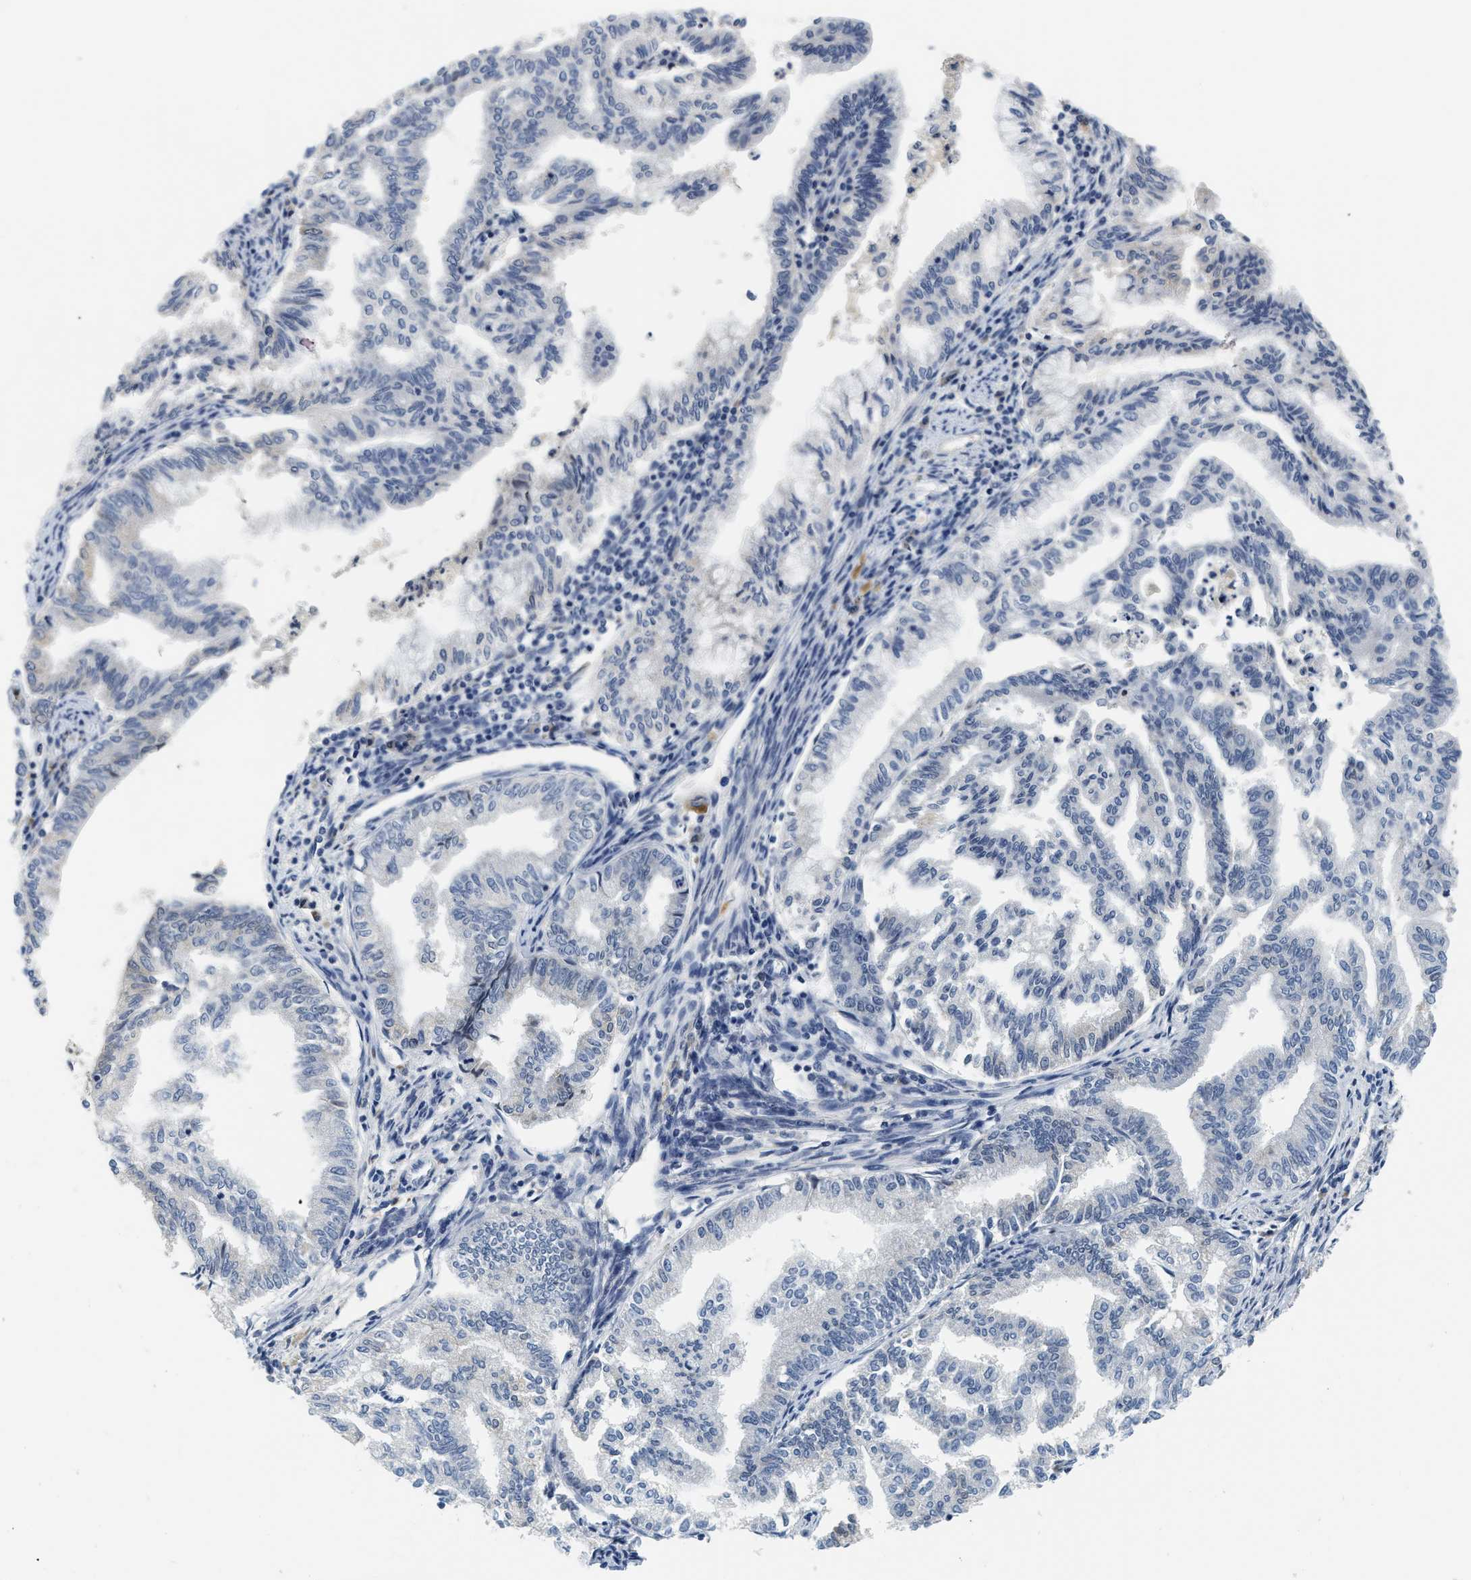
{"staining": {"intensity": "negative", "quantity": "none", "location": "none"}, "tissue": "endometrial cancer", "cell_type": "Tumor cells", "image_type": "cancer", "snomed": [{"axis": "morphology", "description": "Adenocarcinoma, NOS"}, {"axis": "topography", "description": "Endometrium"}], "caption": "A histopathology image of endometrial cancer stained for a protein shows no brown staining in tumor cells.", "gene": "MZF1", "patient": {"sex": "female", "age": 79}}